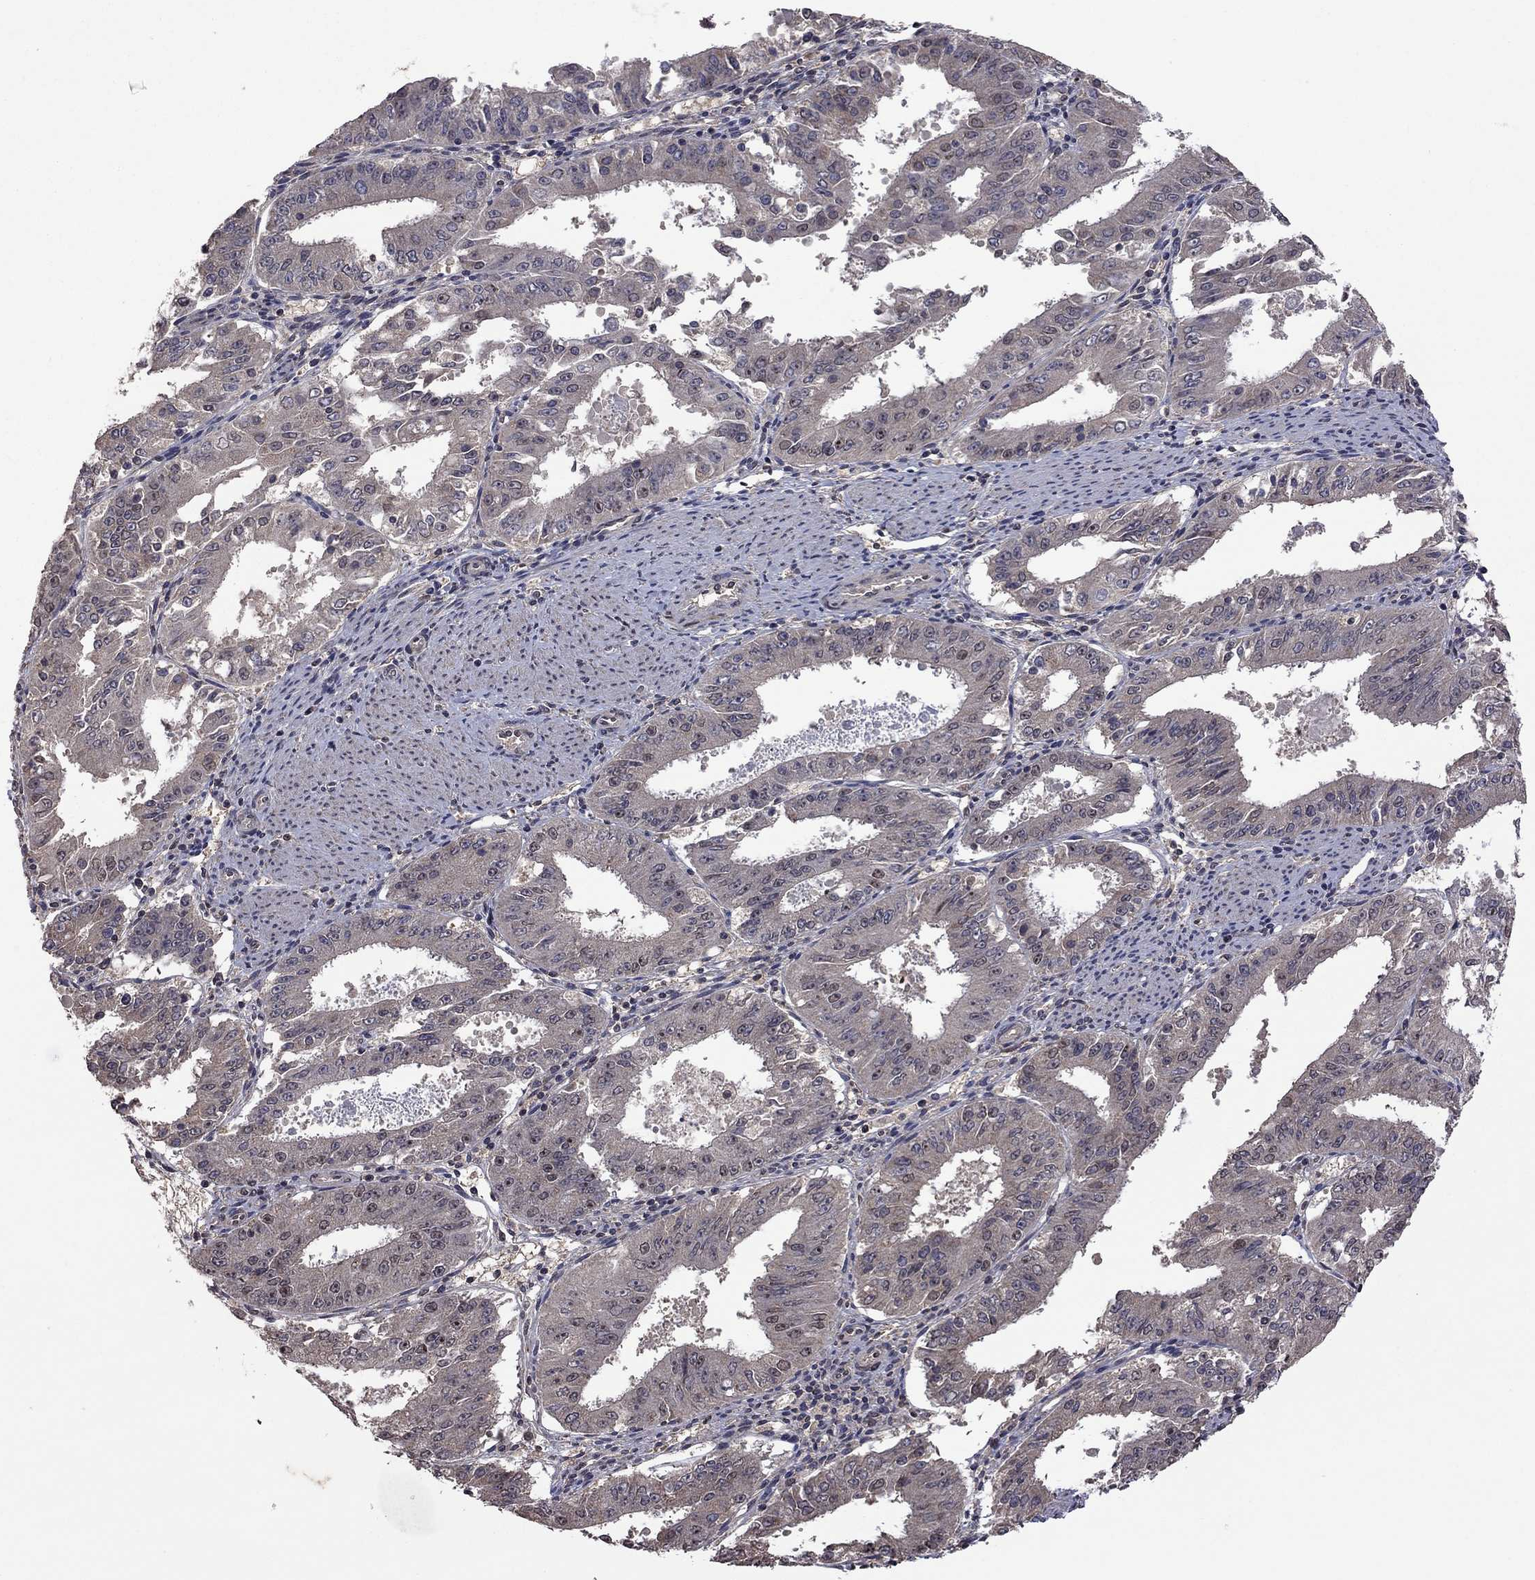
{"staining": {"intensity": "weak", "quantity": "<25%", "location": "cytoplasmic/membranous"}, "tissue": "ovarian cancer", "cell_type": "Tumor cells", "image_type": "cancer", "snomed": [{"axis": "morphology", "description": "Carcinoma, endometroid"}, {"axis": "topography", "description": "Ovary"}], "caption": "This is a micrograph of immunohistochemistry (IHC) staining of ovarian cancer (endometroid carcinoma), which shows no positivity in tumor cells.", "gene": "TSNARE1", "patient": {"sex": "female", "age": 42}}